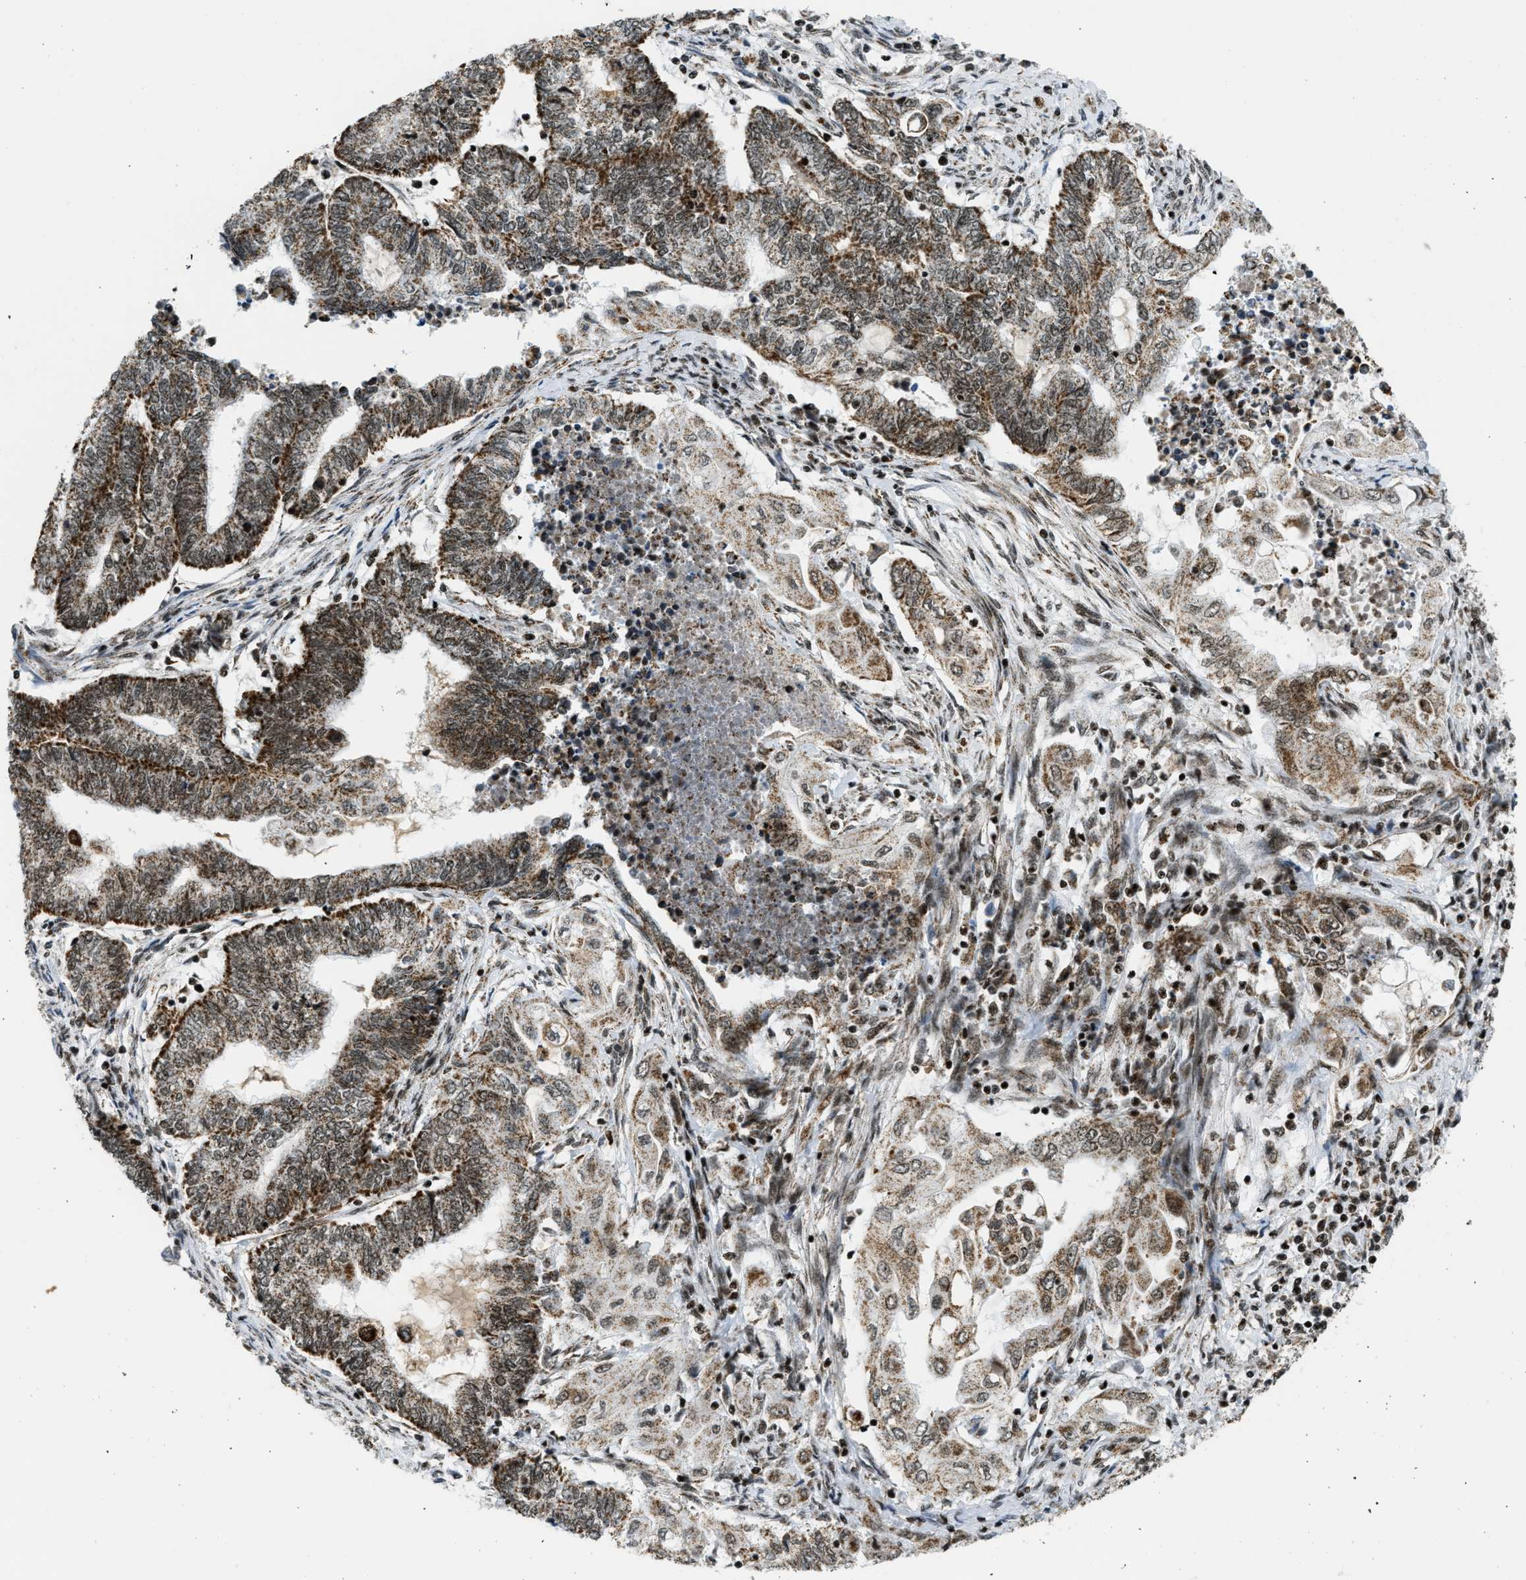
{"staining": {"intensity": "moderate", "quantity": ">75%", "location": "cytoplasmic/membranous,nuclear"}, "tissue": "endometrial cancer", "cell_type": "Tumor cells", "image_type": "cancer", "snomed": [{"axis": "morphology", "description": "Adenocarcinoma, NOS"}, {"axis": "topography", "description": "Uterus"}, {"axis": "topography", "description": "Endometrium"}], "caption": "Protein analysis of endometrial cancer tissue demonstrates moderate cytoplasmic/membranous and nuclear positivity in approximately >75% of tumor cells.", "gene": "GABPB1", "patient": {"sex": "female", "age": 70}}